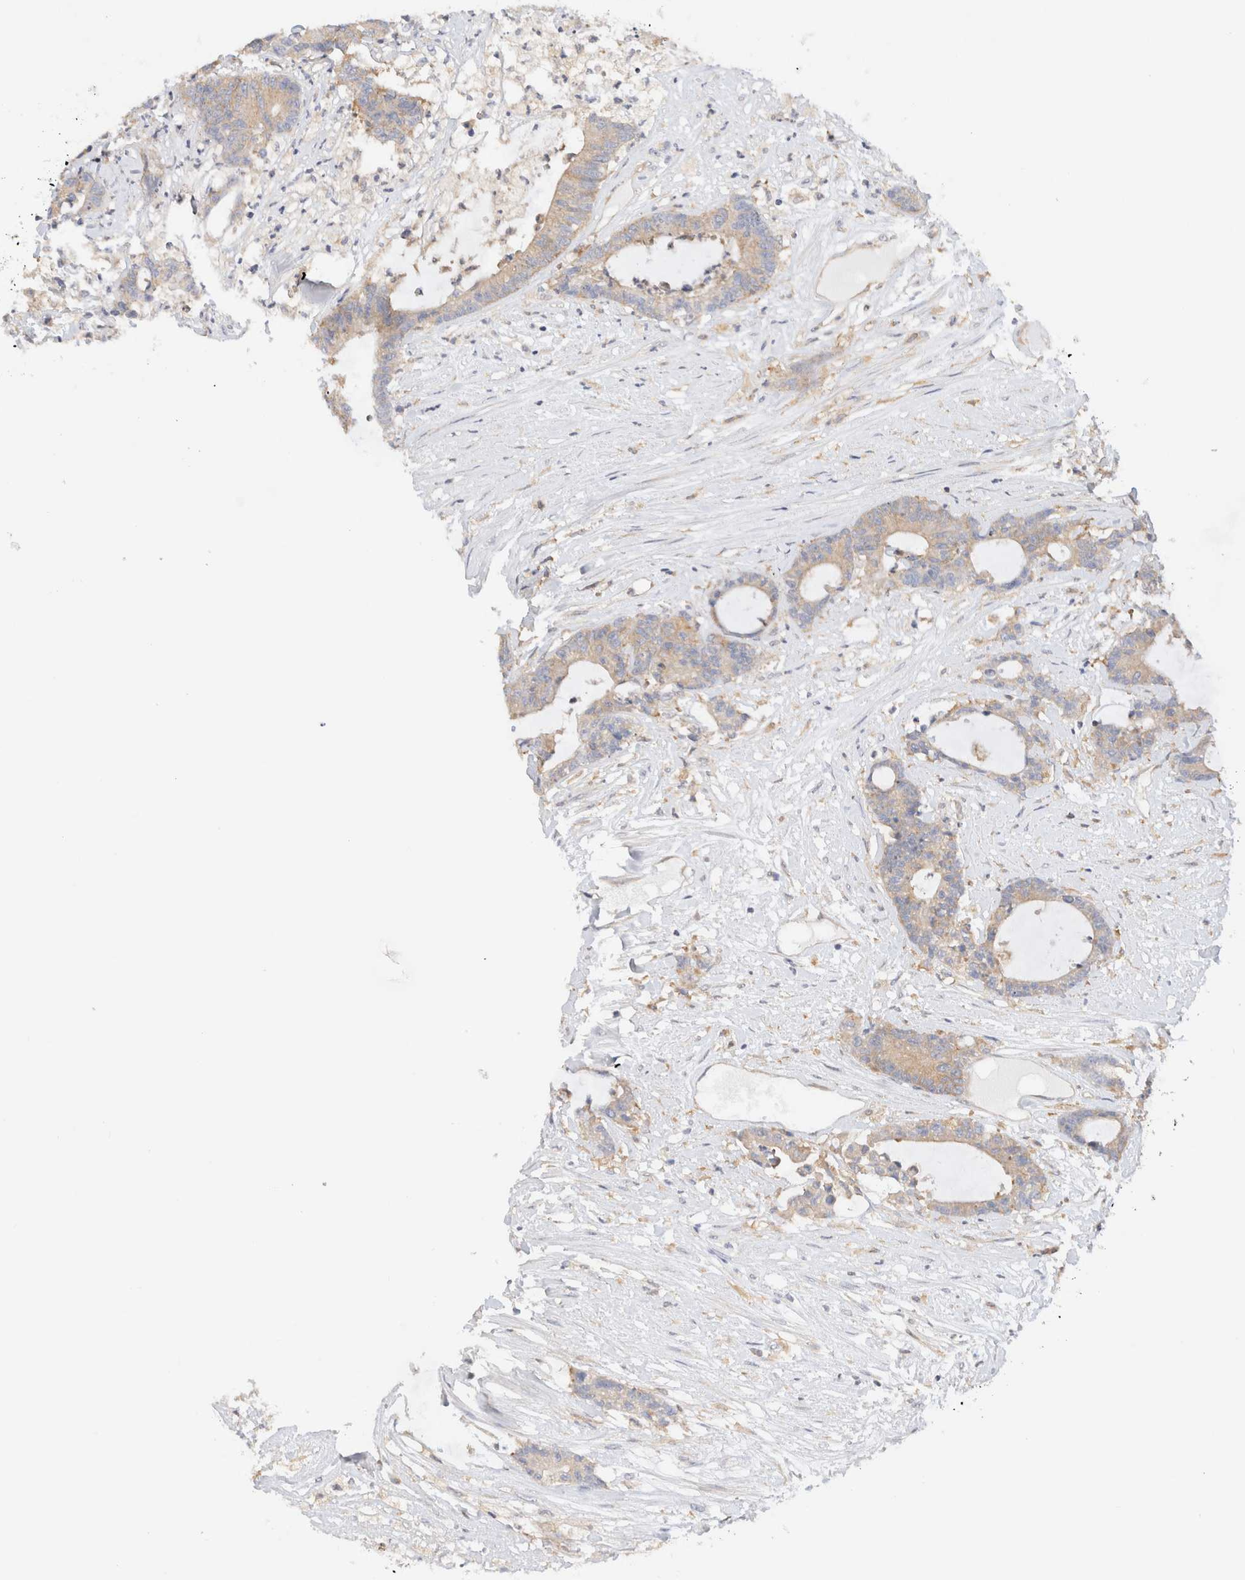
{"staining": {"intensity": "weak", "quantity": "25%-75%", "location": "cytoplasmic/membranous"}, "tissue": "colorectal cancer", "cell_type": "Tumor cells", "image_type": "cancer", "snomed": [{"axis": "morphology", "description": "Adenocarcinoma, NOS"}, {"axis": "topography", "description": "Colon"}], "caption": "Immunohistochemical staining of human colorectal cancer (adenocarcinoma) reveals weak cytoplasmic/membranous protein expression in approximately 25%-75% of tumor cells. The protein of interest is stained brown, and the nuclei are stained in blue (DAB IHC with brightfield microscopy, high magnification).", "gene": "RABEP1", "patient": {"sex": "female", "age": 84}}